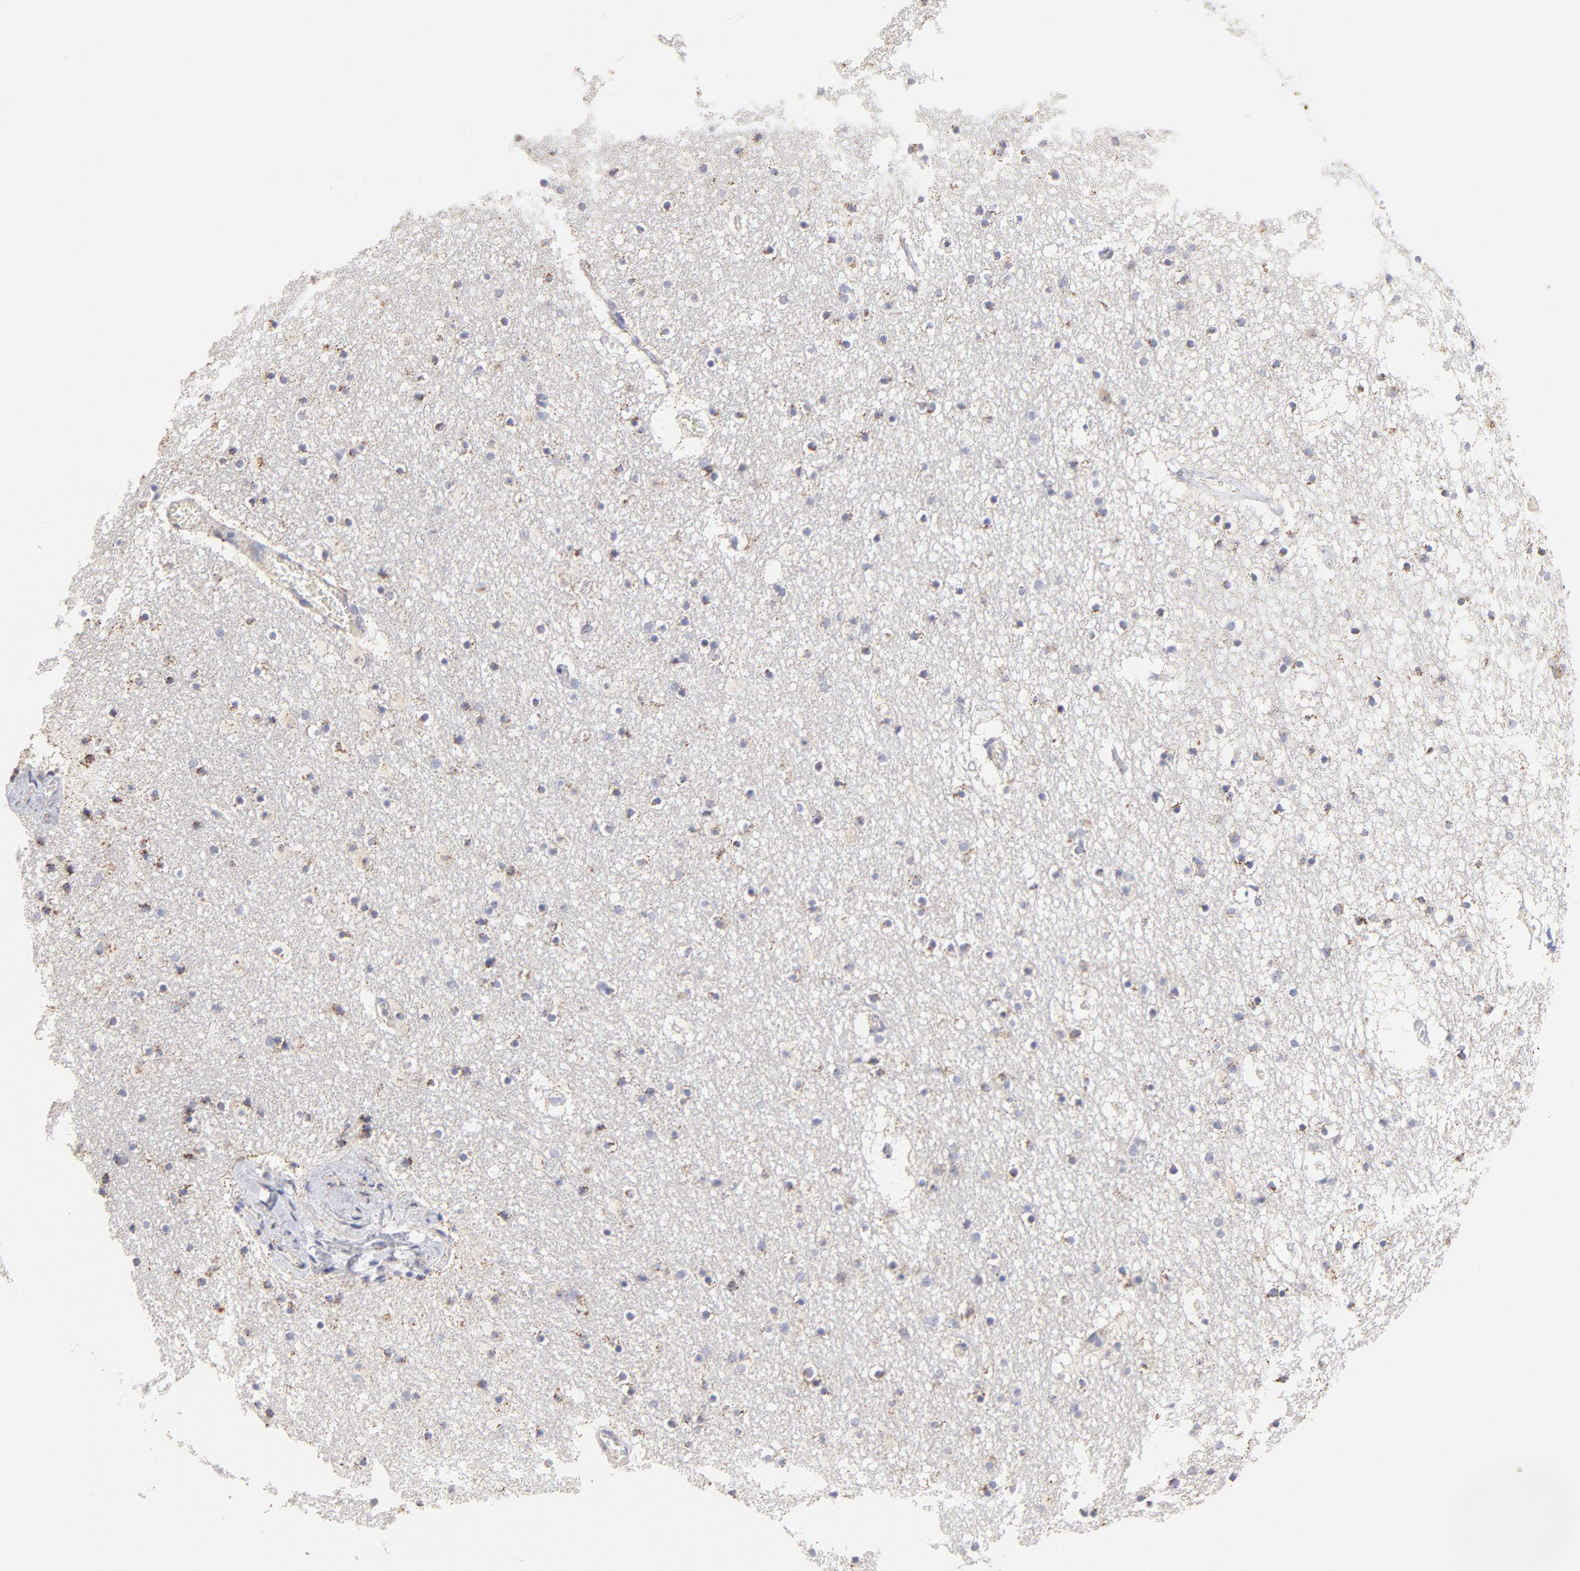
{"staining": {"intensity": "negative", "quantity": "none", "location": "none"}, "tissue": "caudate", "cell_type": "Glial cells", "image_type": "normal", "snomed": [{"axis": "morphology", "description": "Normal tissue, NOS"}, {"axis": "topography", "description": "Lateral ventricle wall"}], "caption": "Photomicrograph shows no protein expression in glial cells of normal caudate.", "gene": "TST", "patient": {"sex": "male", "age": 45}}